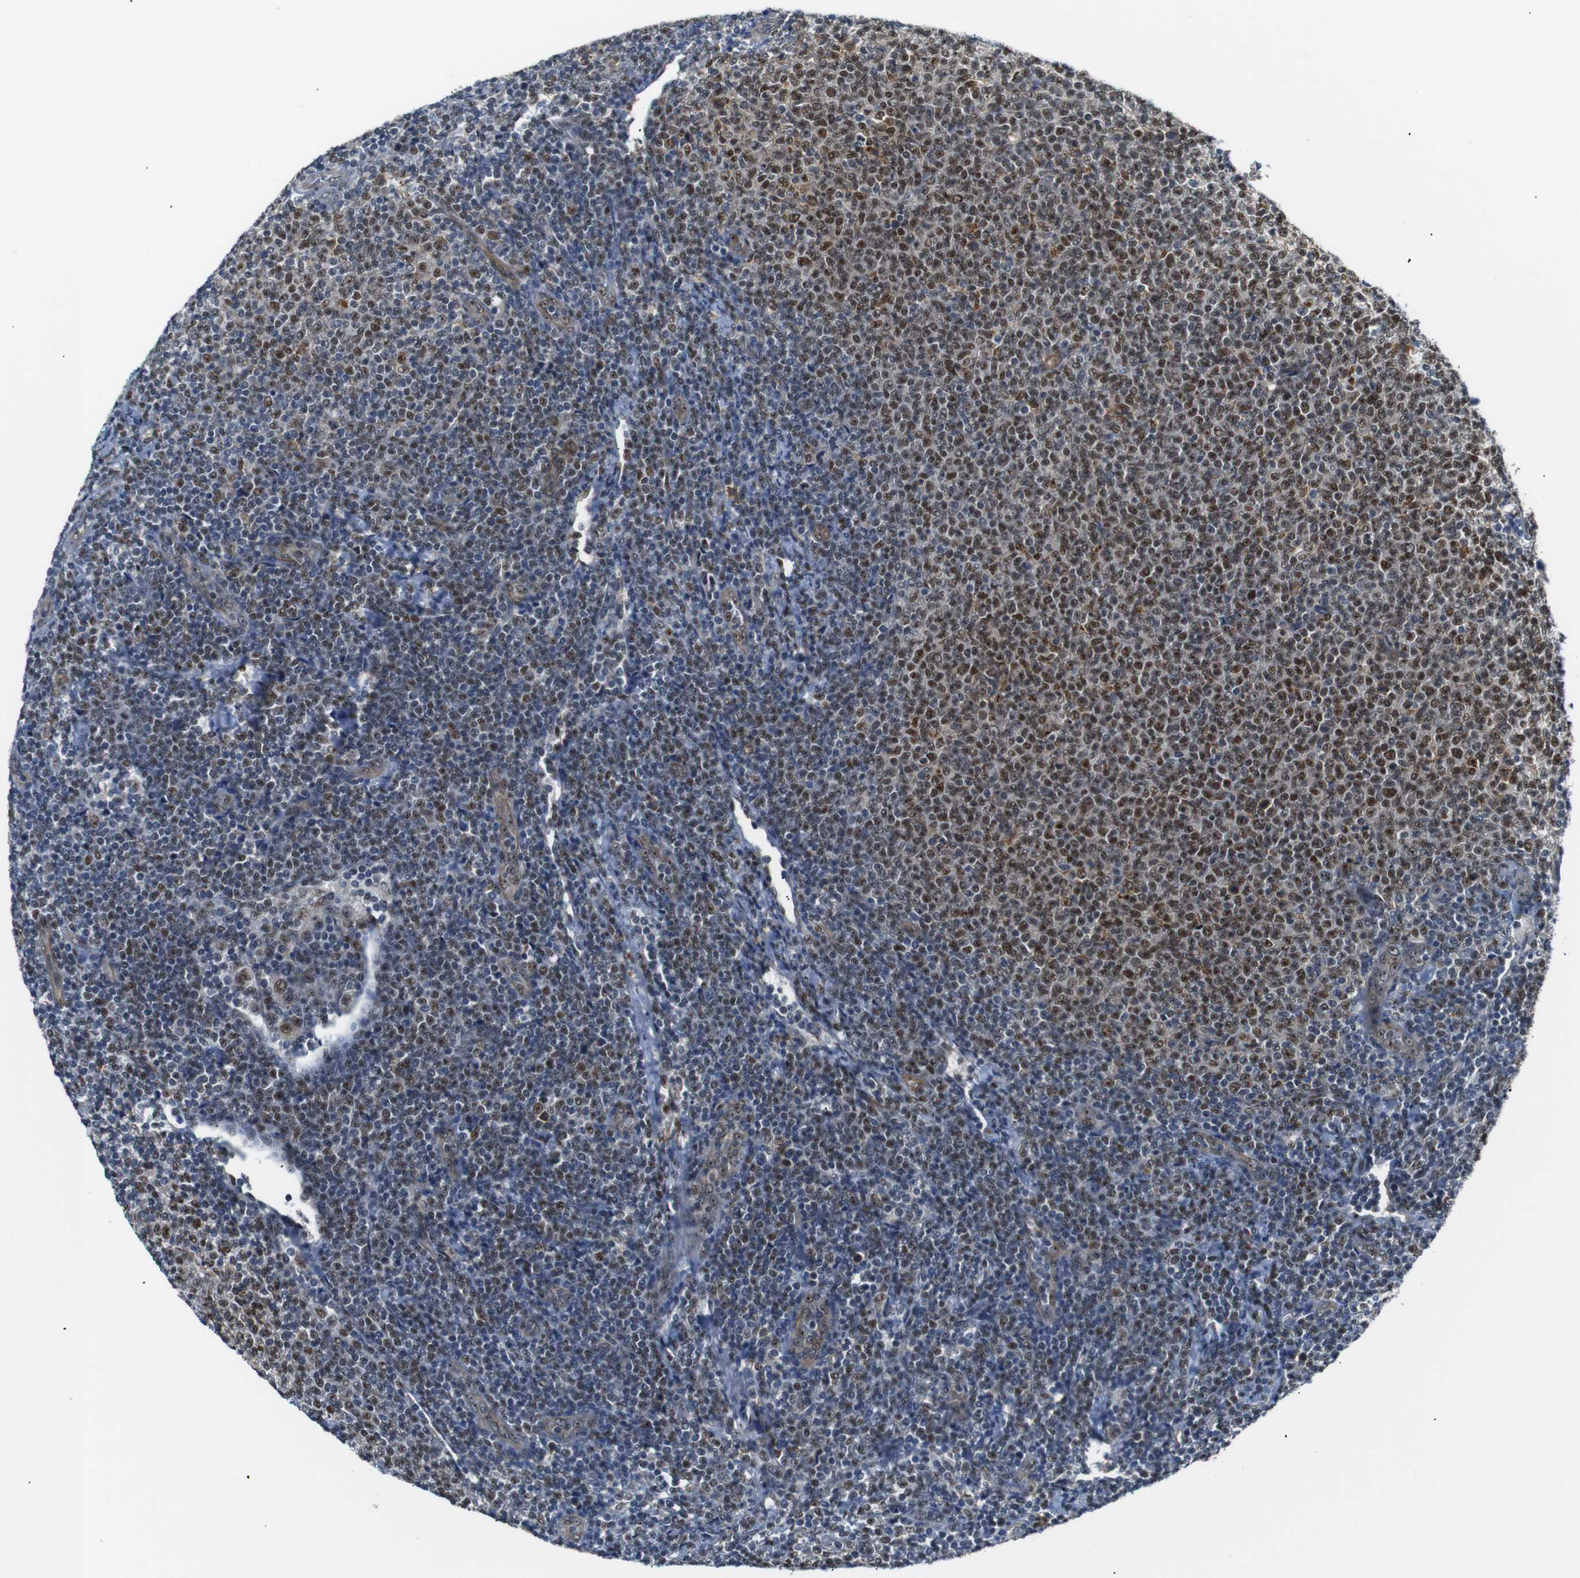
{"staining": {"intensity": "moderate", "quantity": "25%-75%", "location": "nuclear"}, "tissue": "lymphoma", "cell_type": "Tumor cells", "image_type": "cancer", "snomed": [{"axis": "morphology", "description": "Malignant lymphoma, non-Hodgkin's type, Low grade"}, {"axis": "topography", "description": "Lymph node"}], "caption": "Immunohistochemical staining of human low-grade malignant lymphoma, non-Hodgkin's type displays medium levels of moderate nuclear protein positivity in about 25%-75% of tumor cells.", "gene": "PARN", "patient": {"sex": "male", "age": 66}}